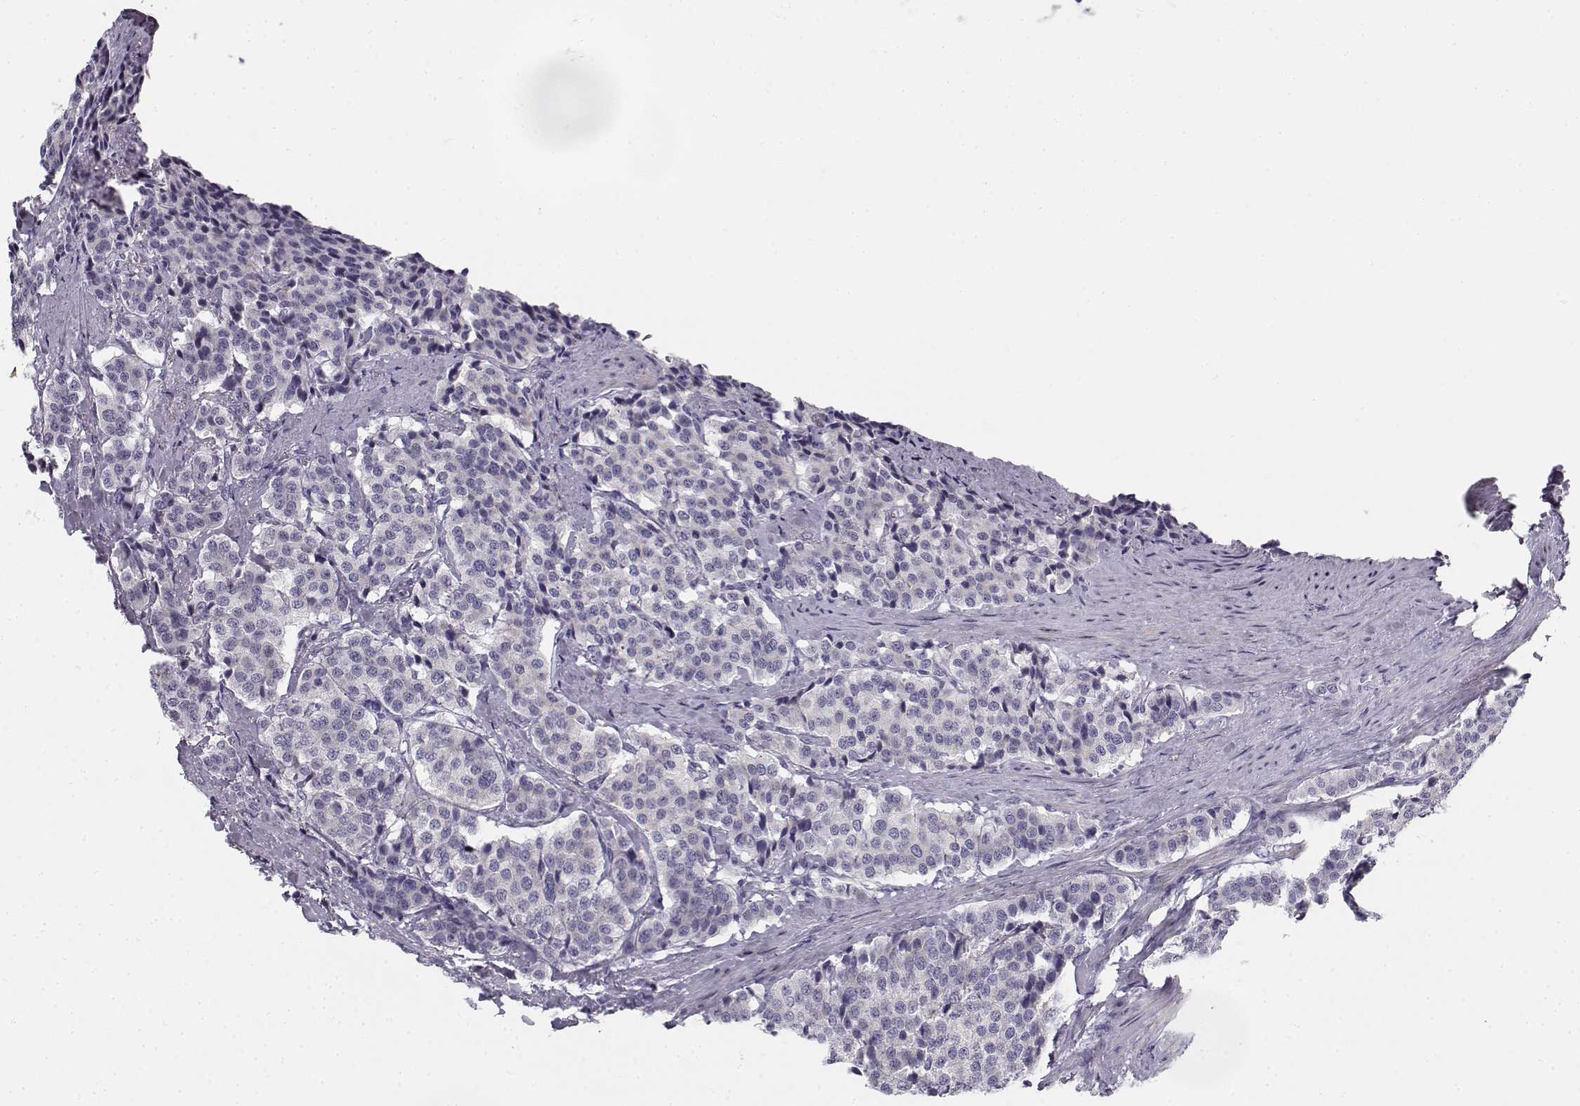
{"staining": {"intensity": "negative", "quantity": "none", "location": "none"}, "tissue": "carcinoid", "cell_type": "Tumor cells", "image_type": "cancer", "snomed": [{"axis": "morphology", "description": "Carcinoid, malignant, NOS"}, {"axis": "topography", "description": "Small intestine"}], "caption": "Immunohistochemical staining of carcinoid exhibits no significant positivity in tumor cells.", "gene": "CREB3L3", "patient": {"sex": "female", "age": 58}}